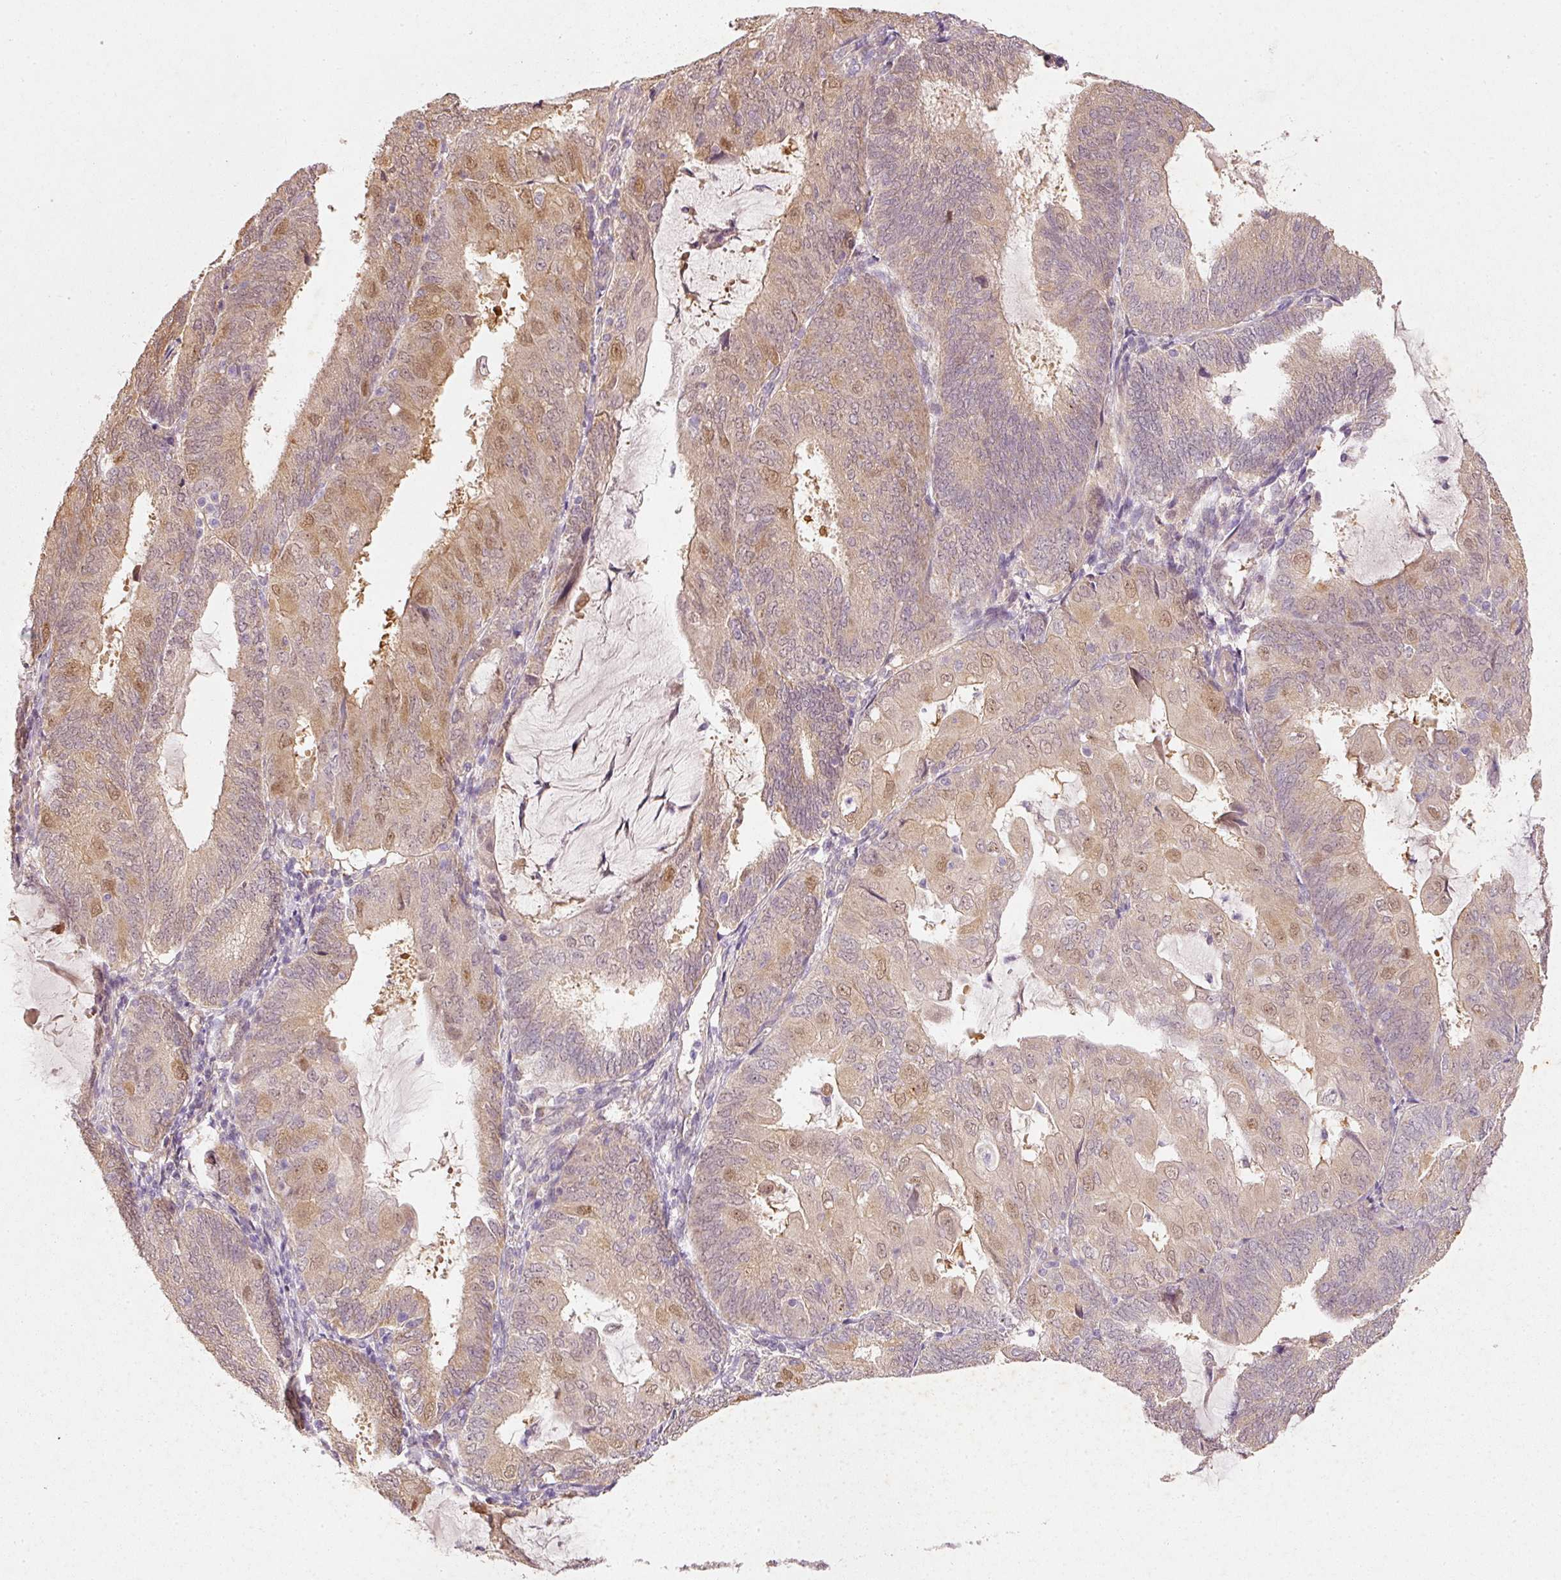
{"staining": {"intensity": "moderate", "quantity": "25%-75%", "location": "cytoplasmic/membranous,nuclear"}, "tissue": "endometrial cancer", "cell_type": "Tumor cells", "image_type": "cancer", "snomed": [{"axis": "morphology", "description": "Adenocarcinoma, NOS"}, {"axis": "topography", "description": "Endometrium"}], "caption": "About 25%-75% of tumor cells in human endometrial cancer display moderate cytoplasmic/membranous and nuclear protein staining as visualized by brown immunohistochemical staining.", "gene": "RGL2", "patient": {"sex": "female", "age": 81}}